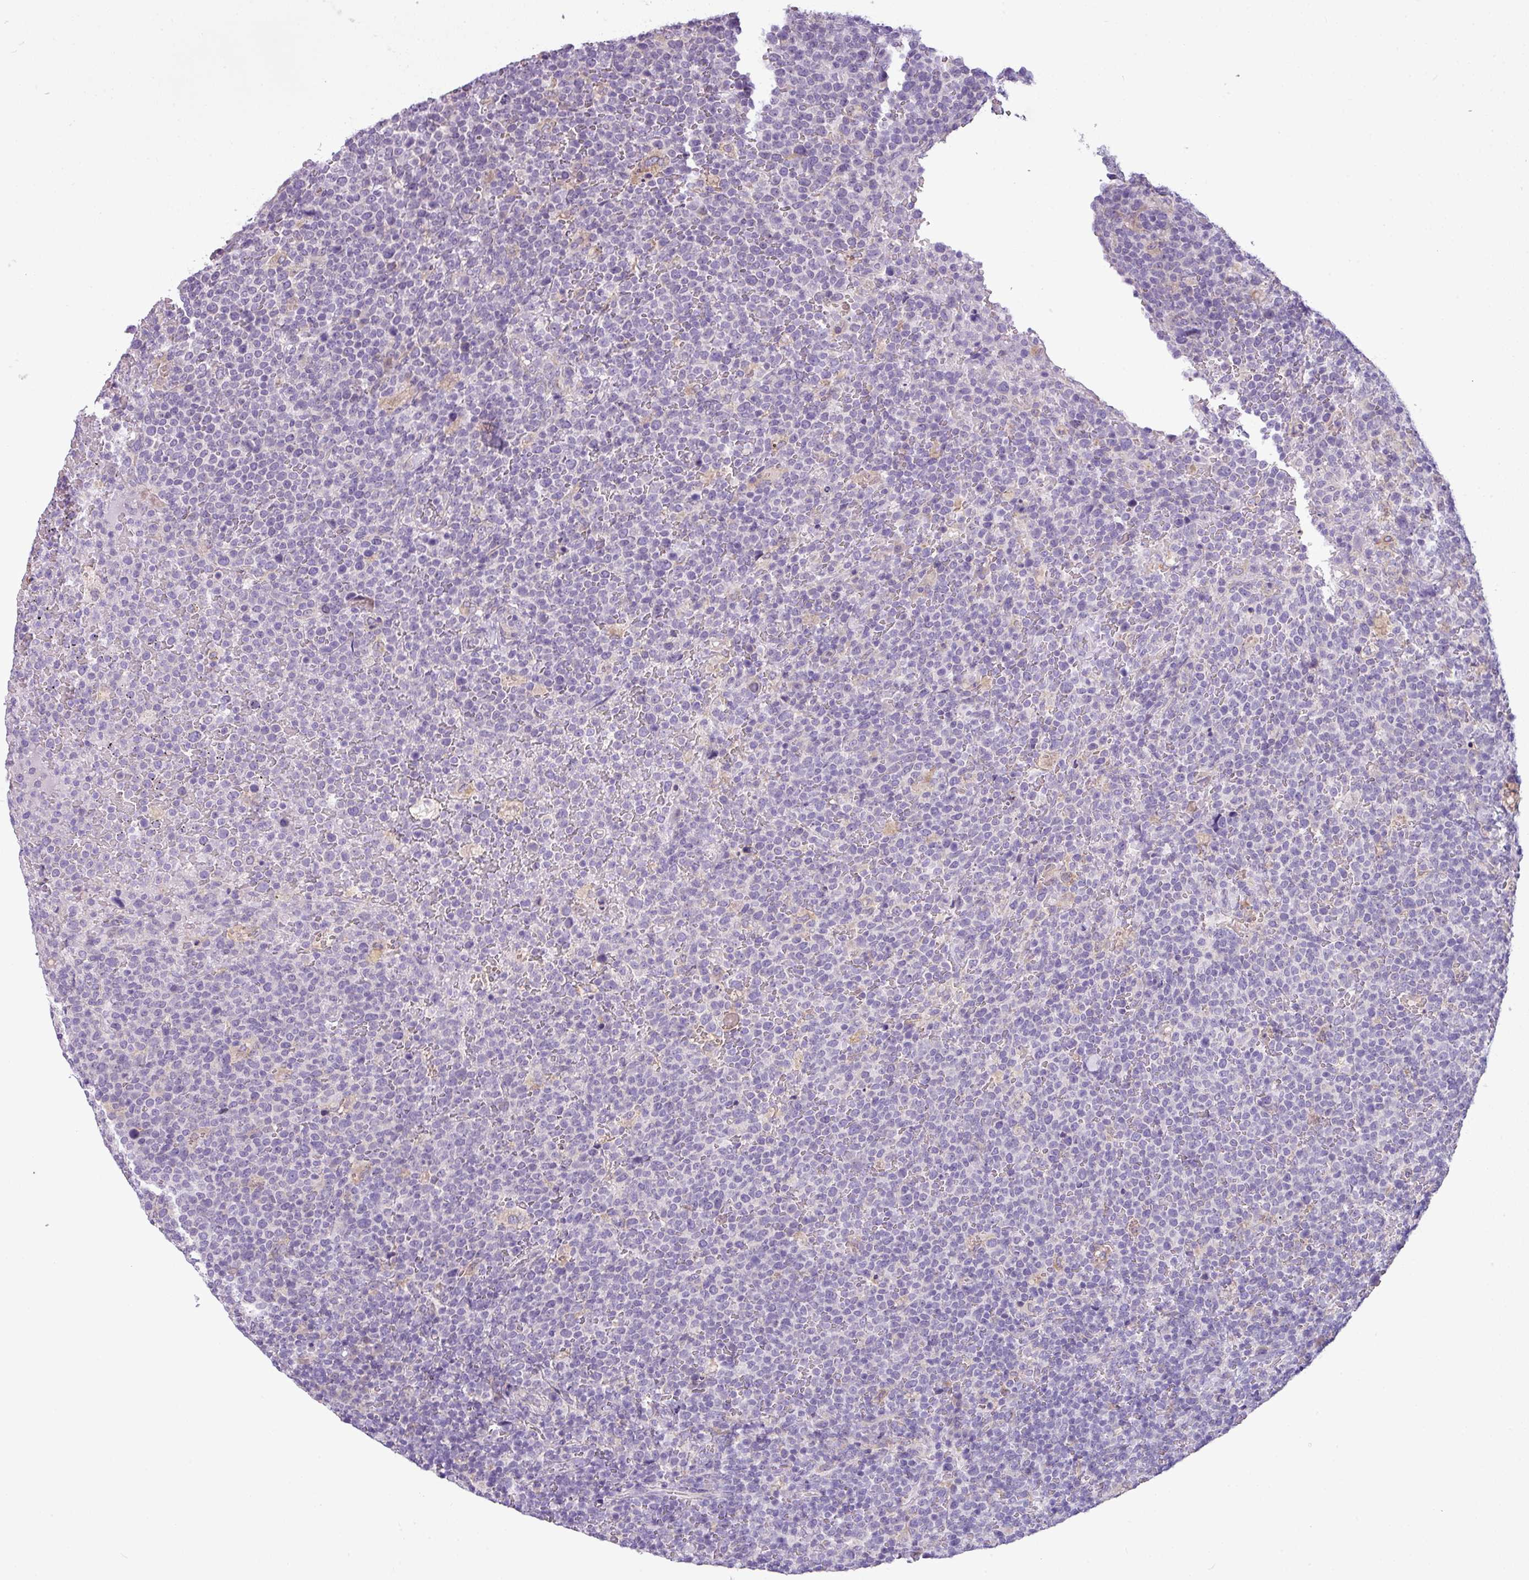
{"staining": {"intensity": "negative", "quantity": "none", "location": "none"}, "tissue": "lymphoma", "cell_type": "Tumor cells", "image_type": "cancer", "snomed": [{"axis": "morphology", "description": "Malignant lymphoma, non-Hodgkin's type, High grade"}, {"axis": "topography", "description": "Lymph node"}], "caption": "Tumor cells are negative for brown protein staining in malignant lymphoma, non-Hodgkin's type (high-grade).", "gene": "TOR1AIP2", "patient": {"sex": "male", "age": 61}}